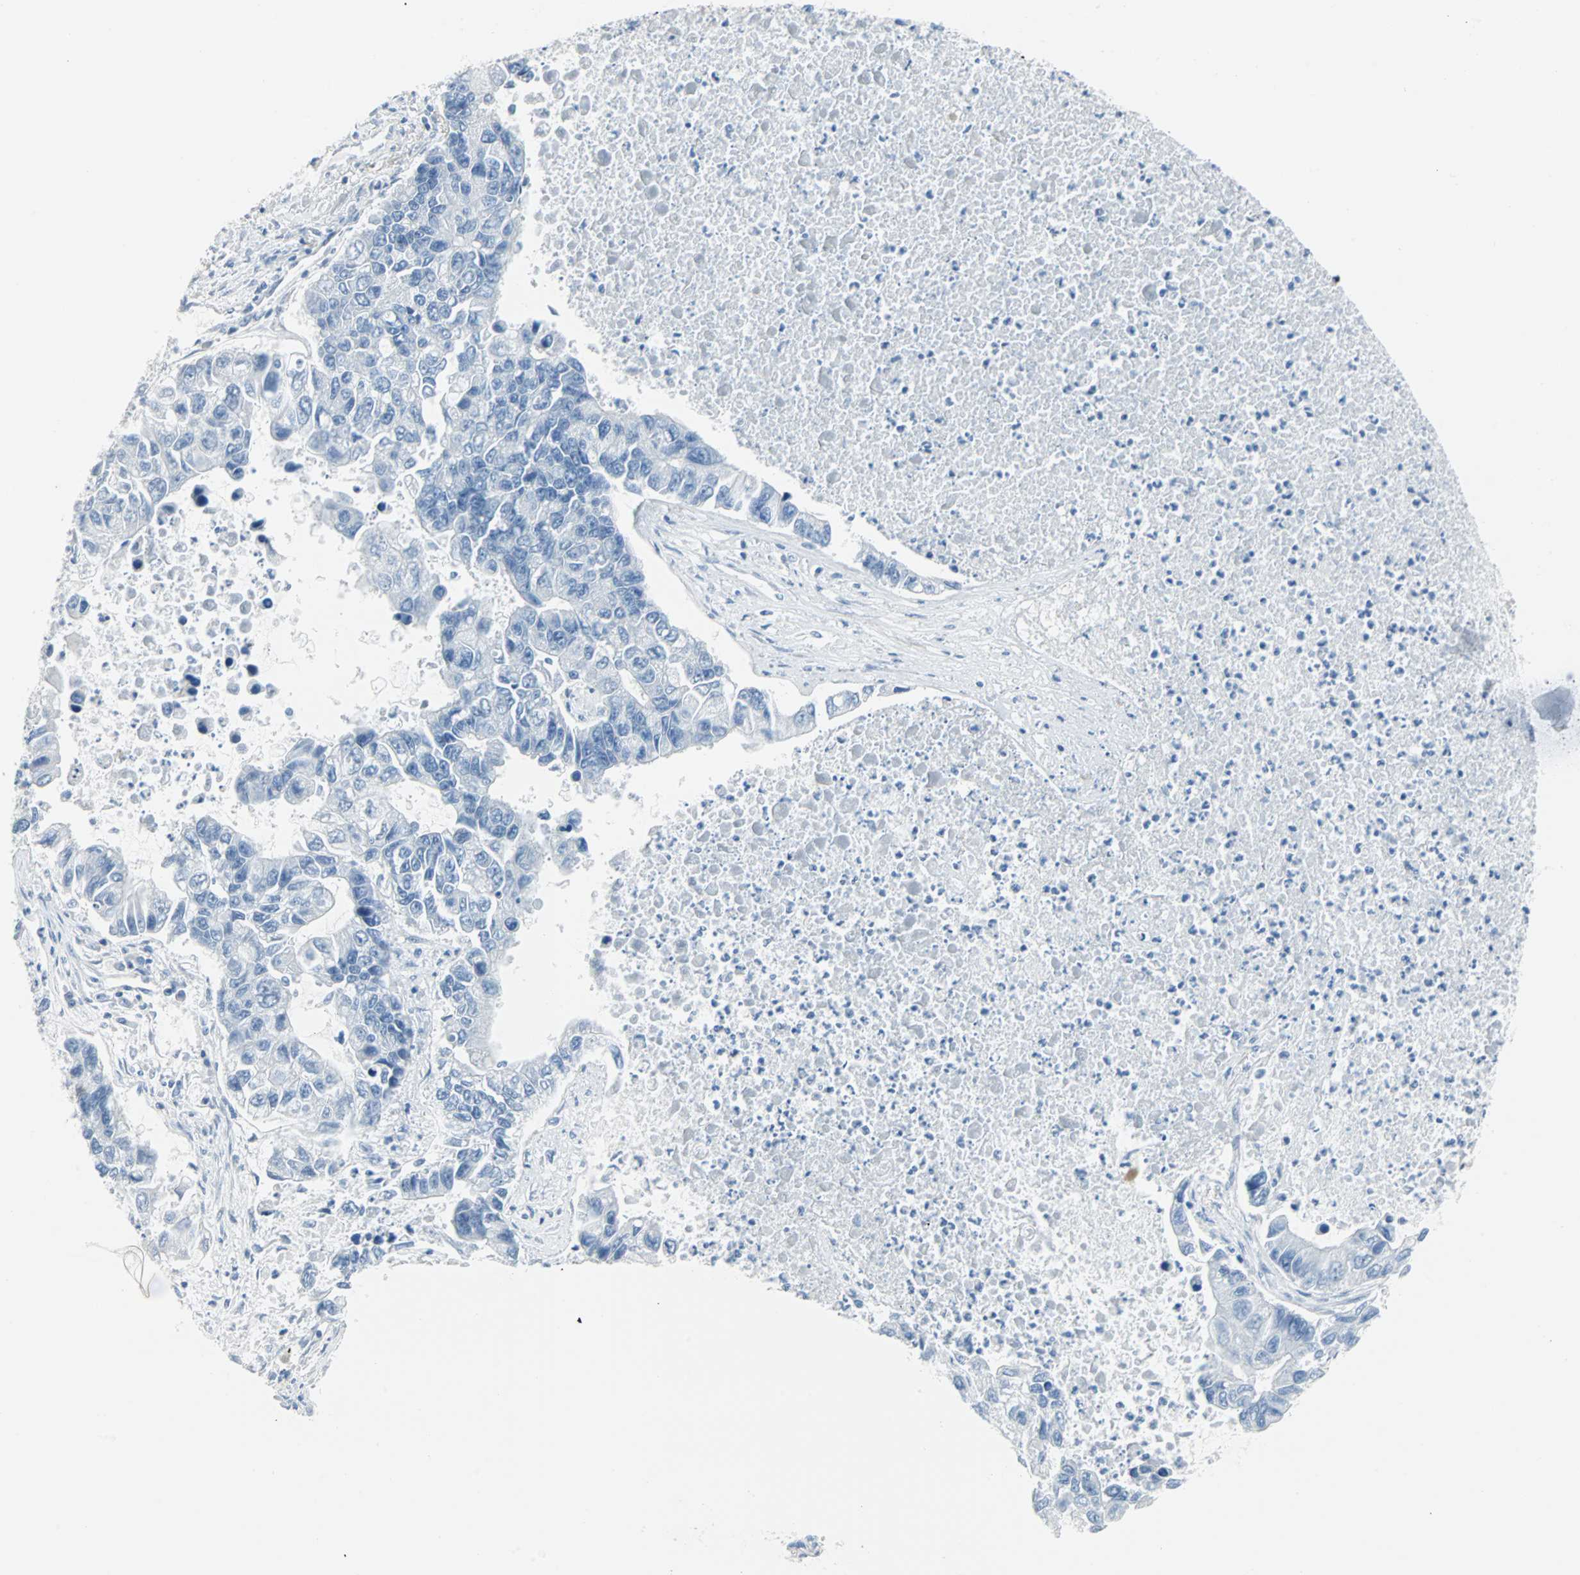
{"staining": {"intensity": "negative", "quantity": "none", "location": "none"}, "tissue": "lung cancer", "cell_type": "Tumor cells", "image_type": "cancer", "snomed": [{"axis": "morphology", "description": "Adenocarcinoma, NOS"}, {"axis": "topography", "description": "Lung"}], "caption": "Immunohistochemistry photomicrograph of human lung cancer (adenocarcinoma) stained for a protein (brown), which reveals no staining in tumor cells.", "gene": "STX1A", "patient": {"sex": "female", "age": 51}}